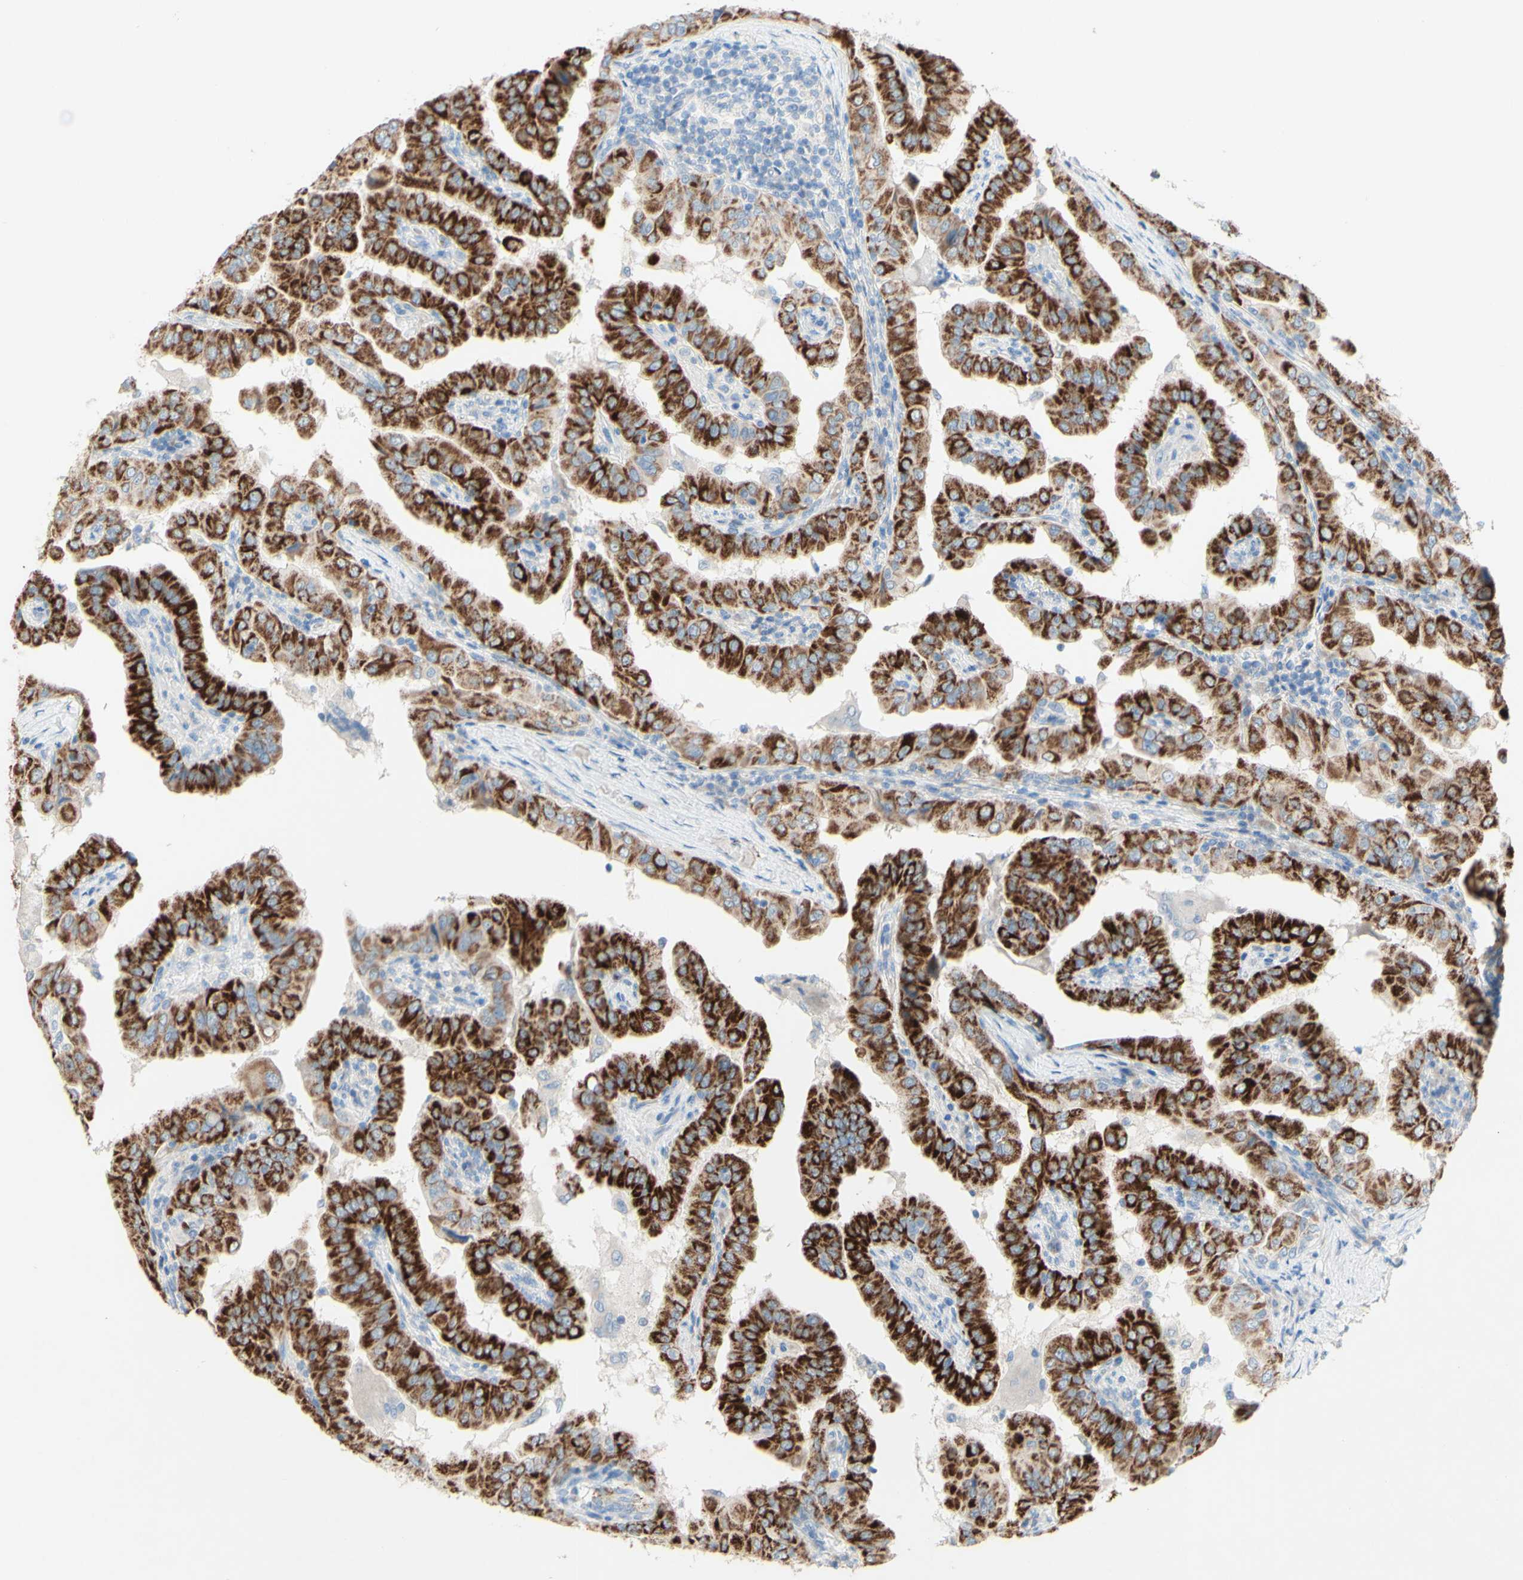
{"staining": {"intensity": "strong", "quantity": ">75%", "location": "cytoplasmic/membranous"}, "tissue": "thyroid cancer", "cell_type": "Tumor cells", "image_type": "cancer", "snomed": [{"axis": "morphology", "description": "Papillary adenocarcinoma, NOS"}, {"axis": "topography", "description": "Thyroid gland"}], "caption": "Protein staining by immunohistochemistry (IHC) exhibits strong cytoplasmic/membranous staining in approximately >75% of tumor cells in thyroid papillary adenocarcinoma.", "gene": "ACADL", "patient": {"sex": "male", "age": 33}}